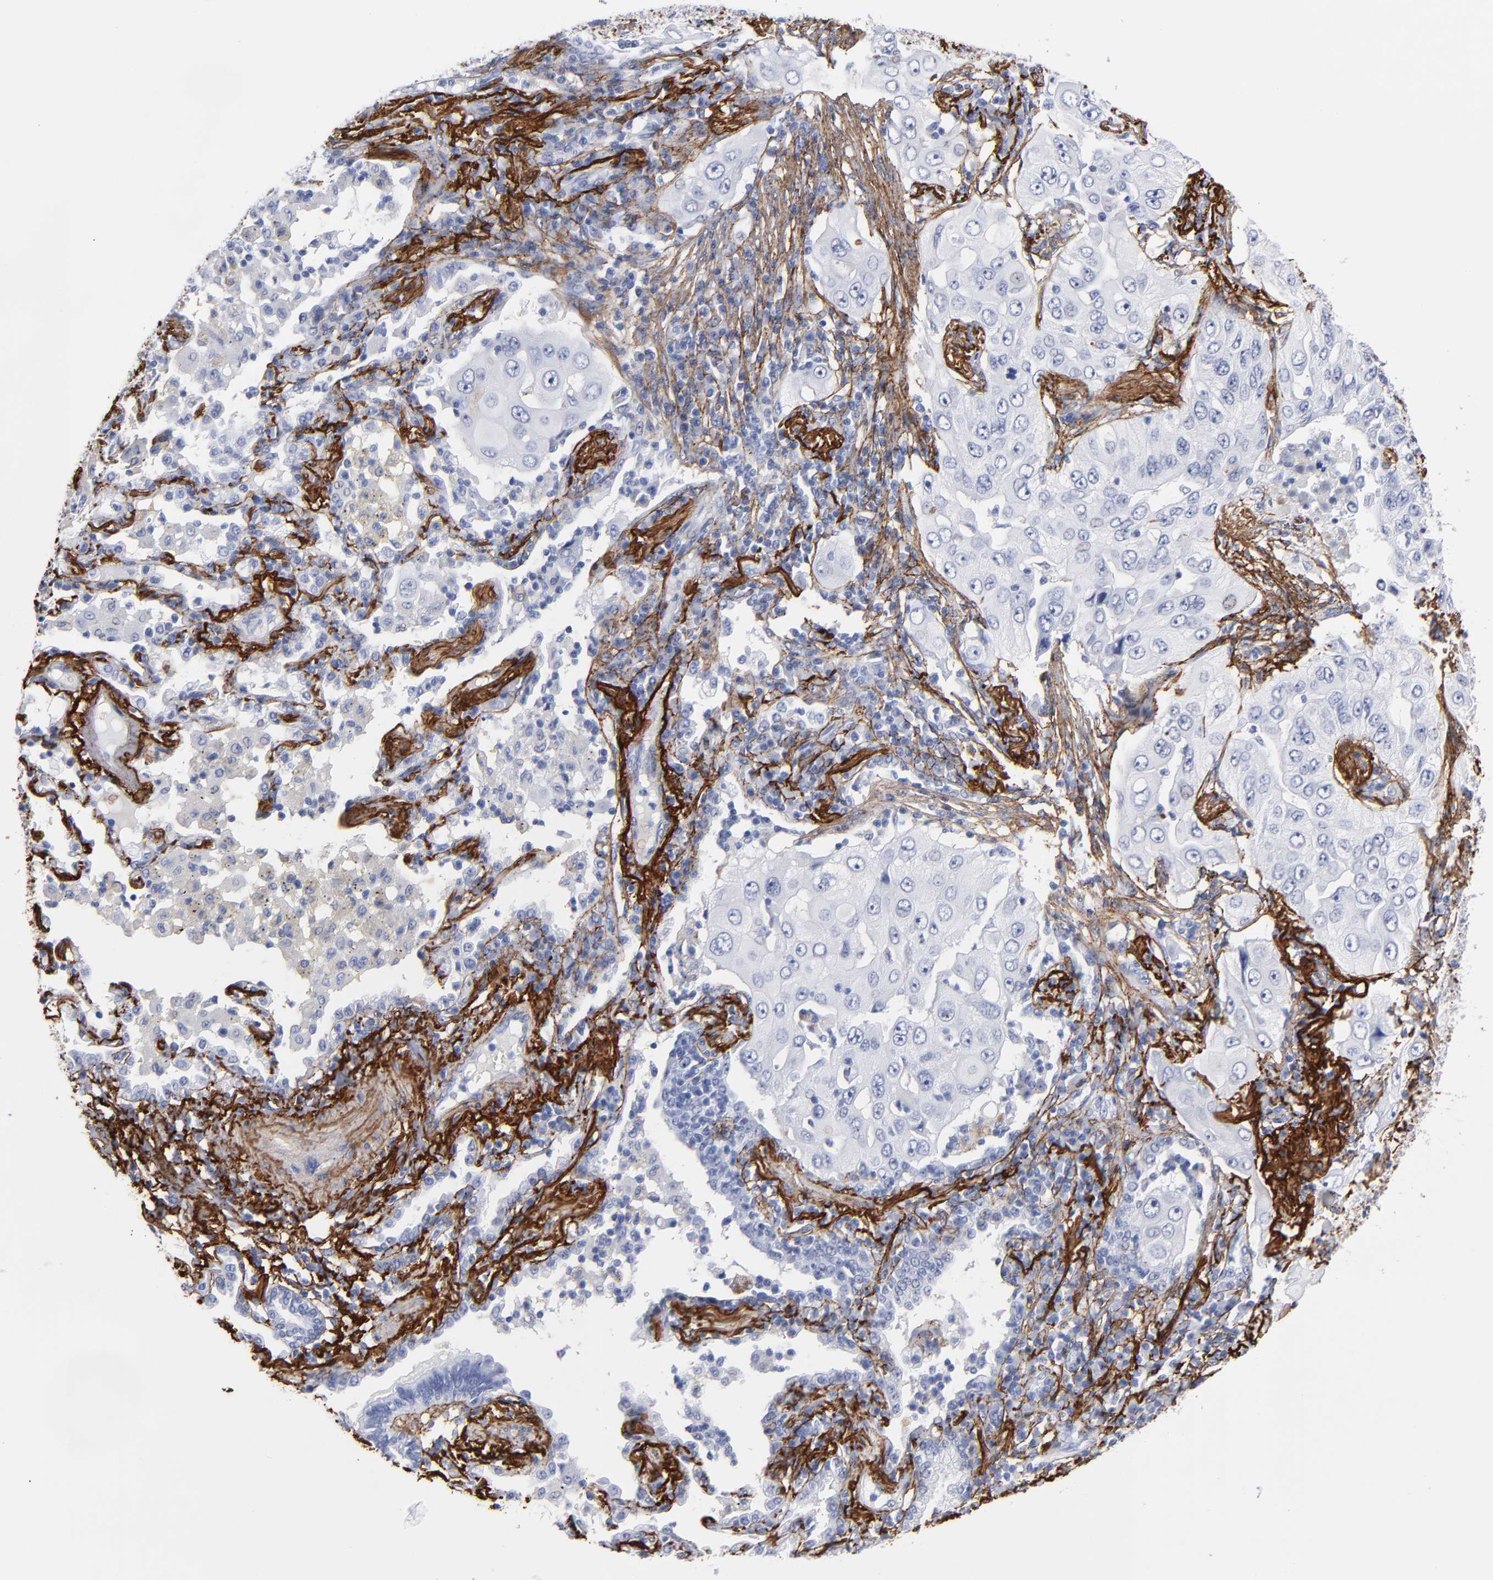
{"staining": {"intensity": "negative", "quantity": "none", "location": "none"}, "tissue": "lung cancer", "cell_type": "Tumor cells", "image_type": "cancer", "snomed": [{"axis": "morphology", "description": "Adenocarcinoma, NOS"}, {"axis": "topography", "description": "Lung"}], "caption": "Adenocarcinoma (lung) was stained to show a protein in brown. There is no significant staining in tumor cells. The staining is performed using DAB (3,3'-diaminobenzidine) brown chromogen with nuclei counter-stained in using hematoxylin.", "gene": "EMILIN1", "patient": {"sex": "male", "age": 84}}